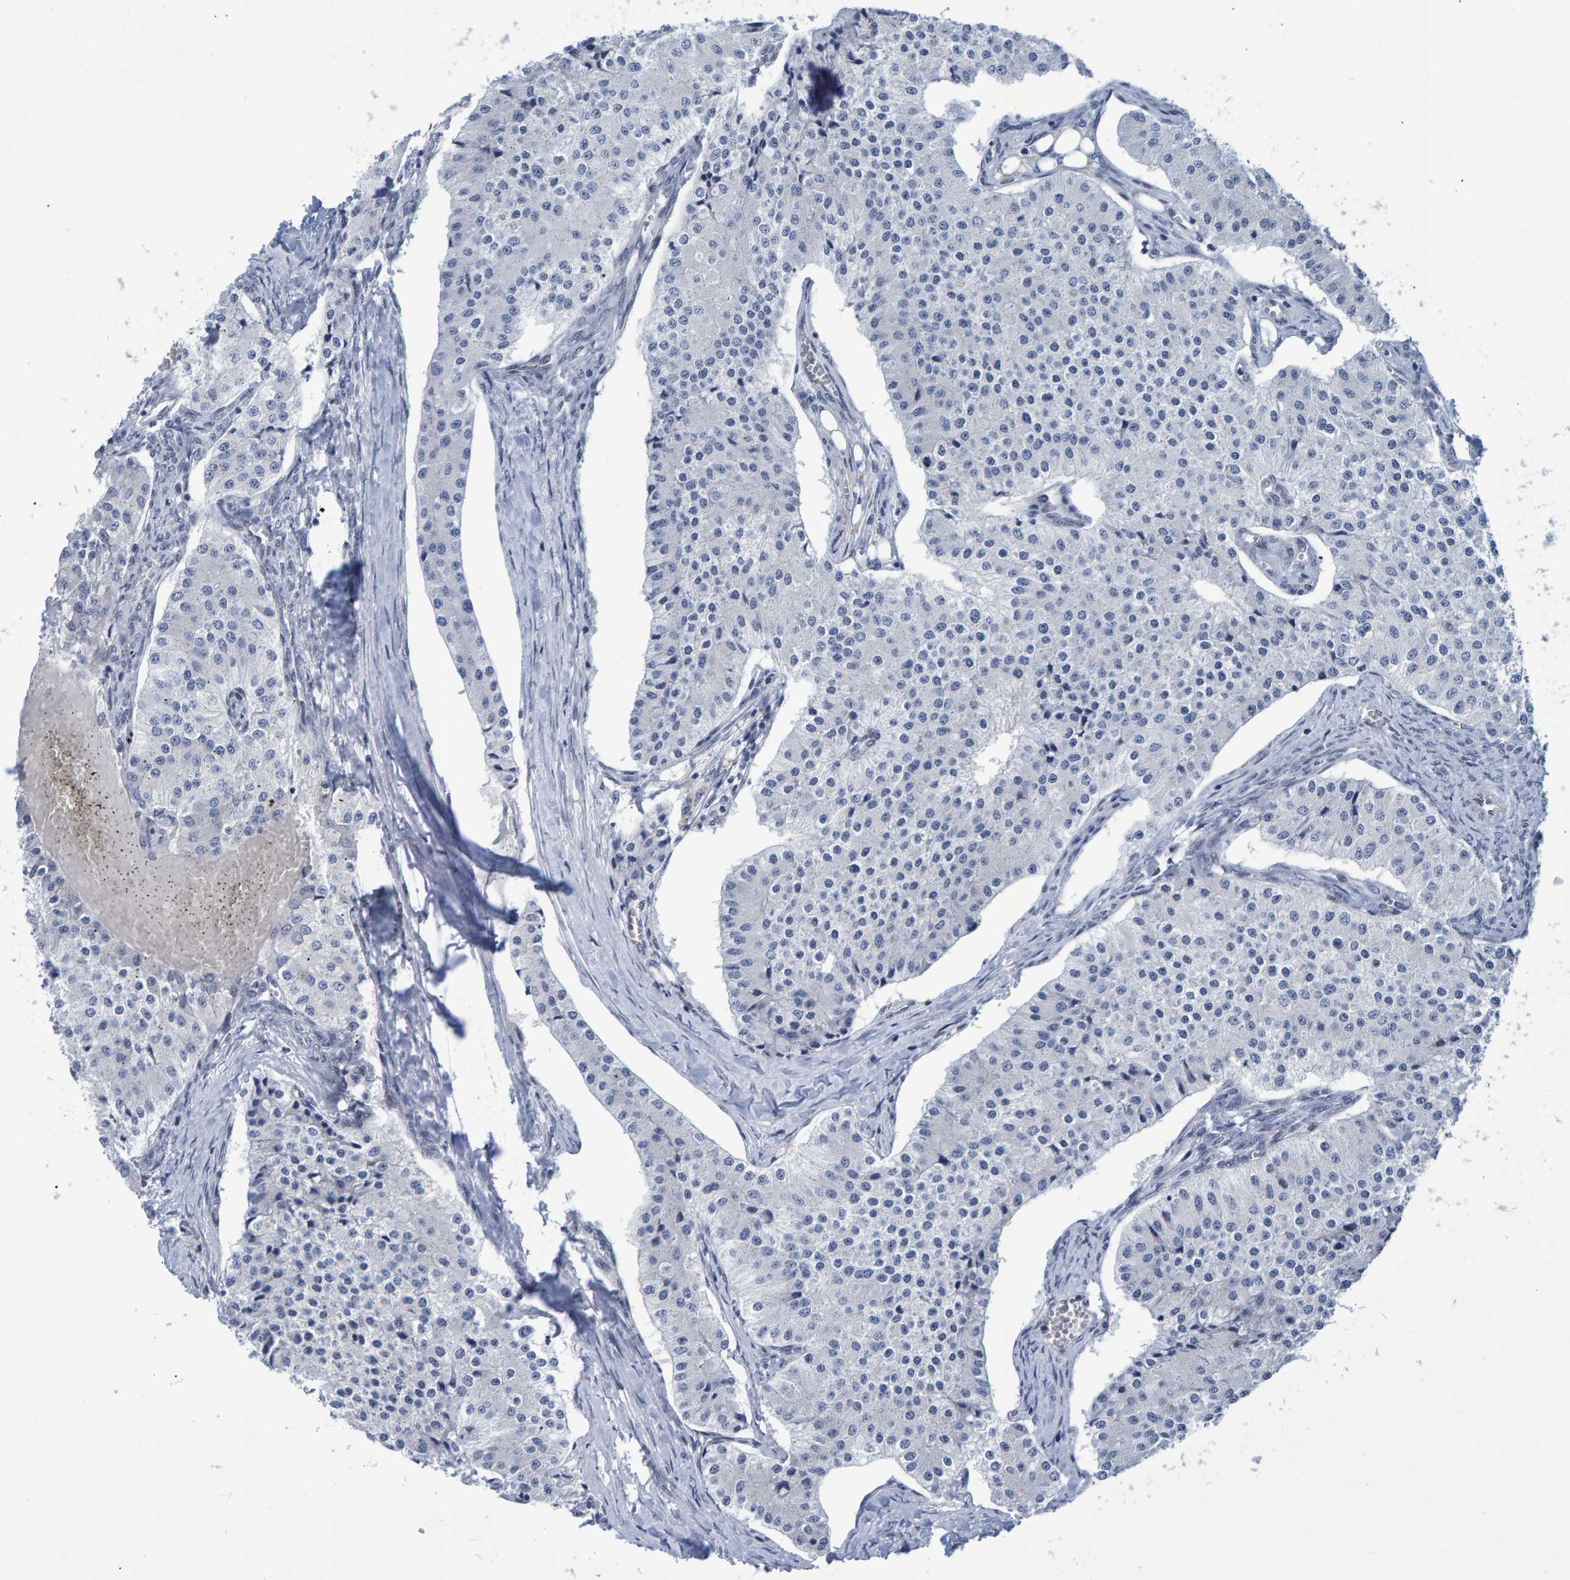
{"staining": {"intensity": "negative", "quantity": "none", "location": "none"}, "tissue": "carcinoid", "cell_type": "Tumor cells", "image_type": "cancer", "snomed": [{"axis": "morphology", "description": "Carcinoid, malignant, NOS"}, {"axis": "topography", "description": "Colon"}], "caption": "IHC histopathology image of malignant carcinoid stained for a protein (brown), which displays no expression in tumor cells.", "gene": "QKI", "patient": {"sex": "female", "age": 52}}